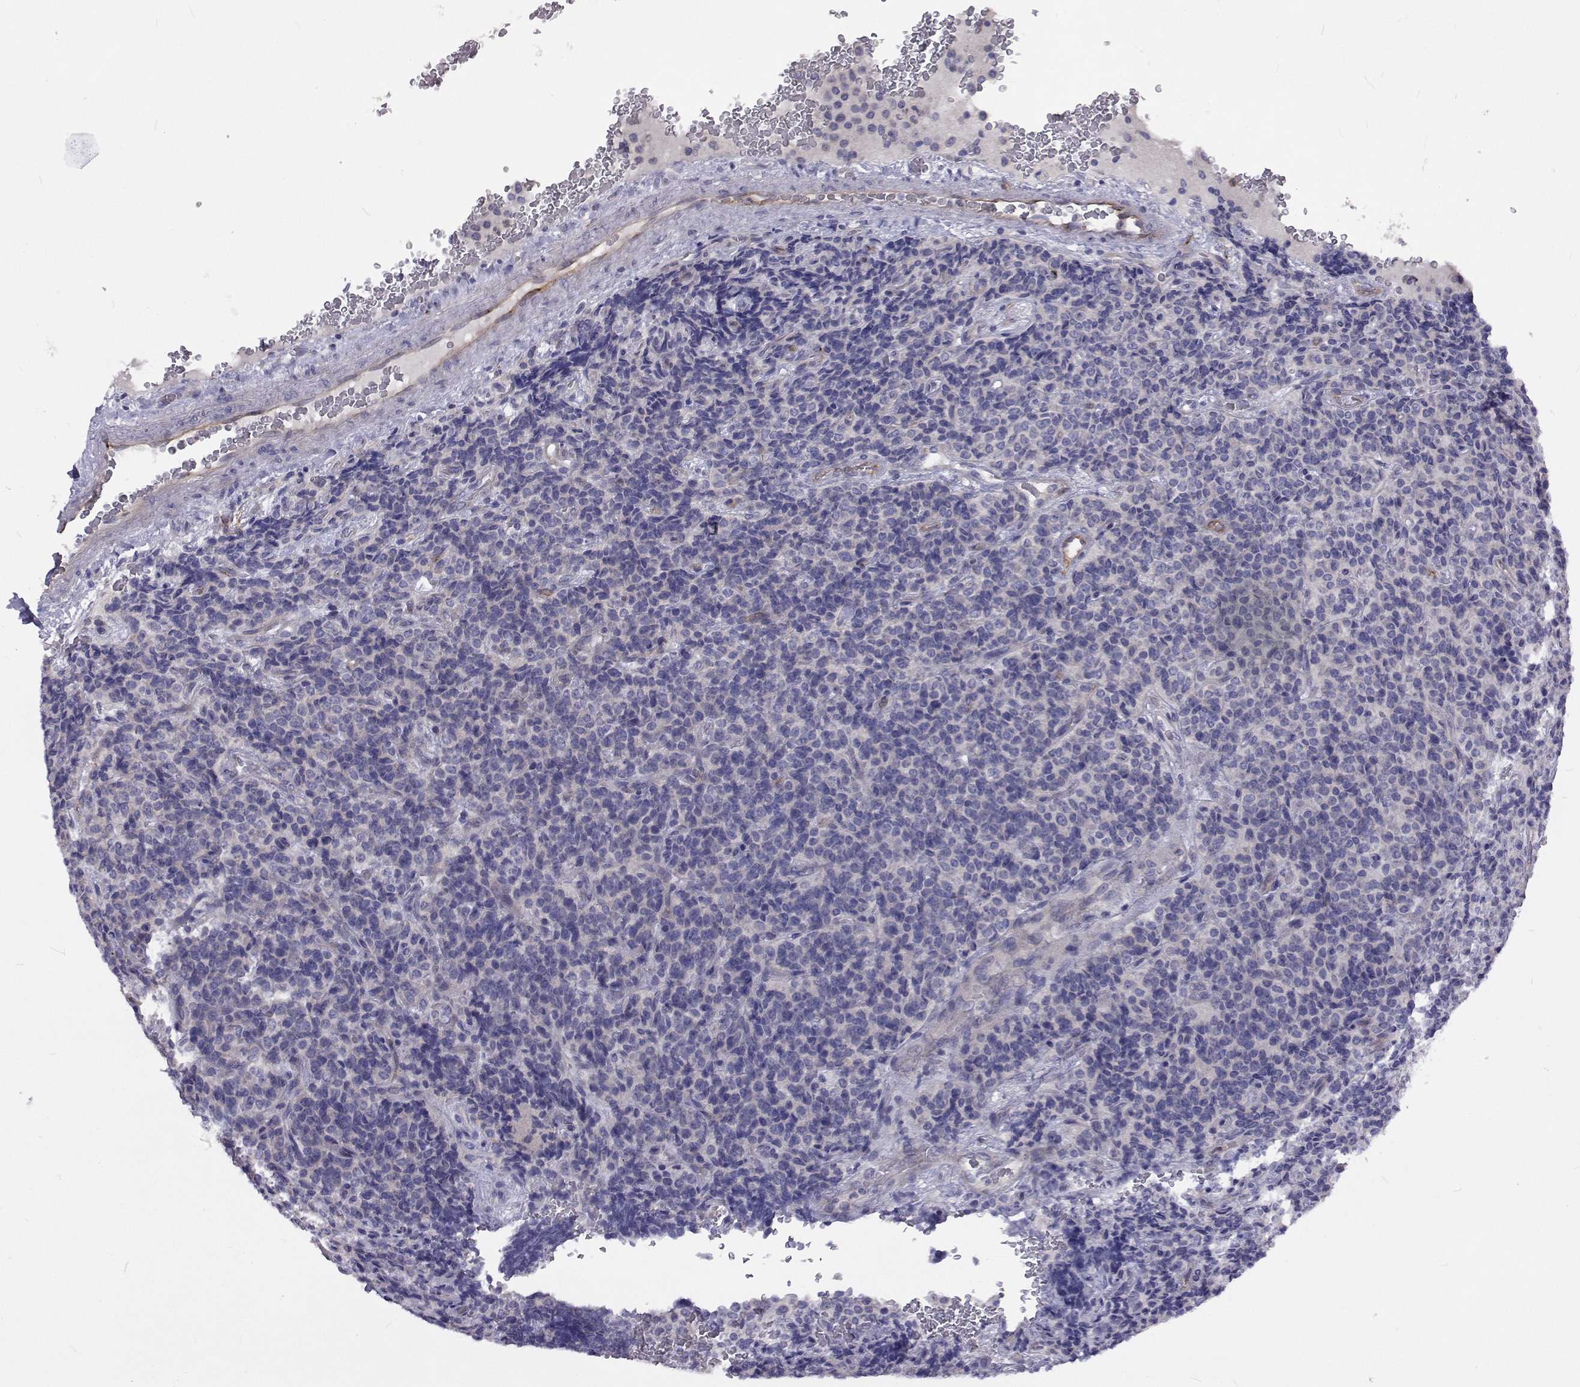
{"staining": {"intensity": "negative", "quantity": "none", "location": "none"}, "tissue": "carcinoid", "cell_type": "Tumor cells", "image_type": "cancer", "snomed": [{"axis": "morphology", "description": "Carcinoid, malignant, NOS"}, {"axis": "topography", "description": "Pancreas"}], "caption": "The IHC micrograph has no significant expression in tumor cells of malignant carcinoid tissue.", "gene": "NPR3", "patient": {"sex": "male", "age": 36}}